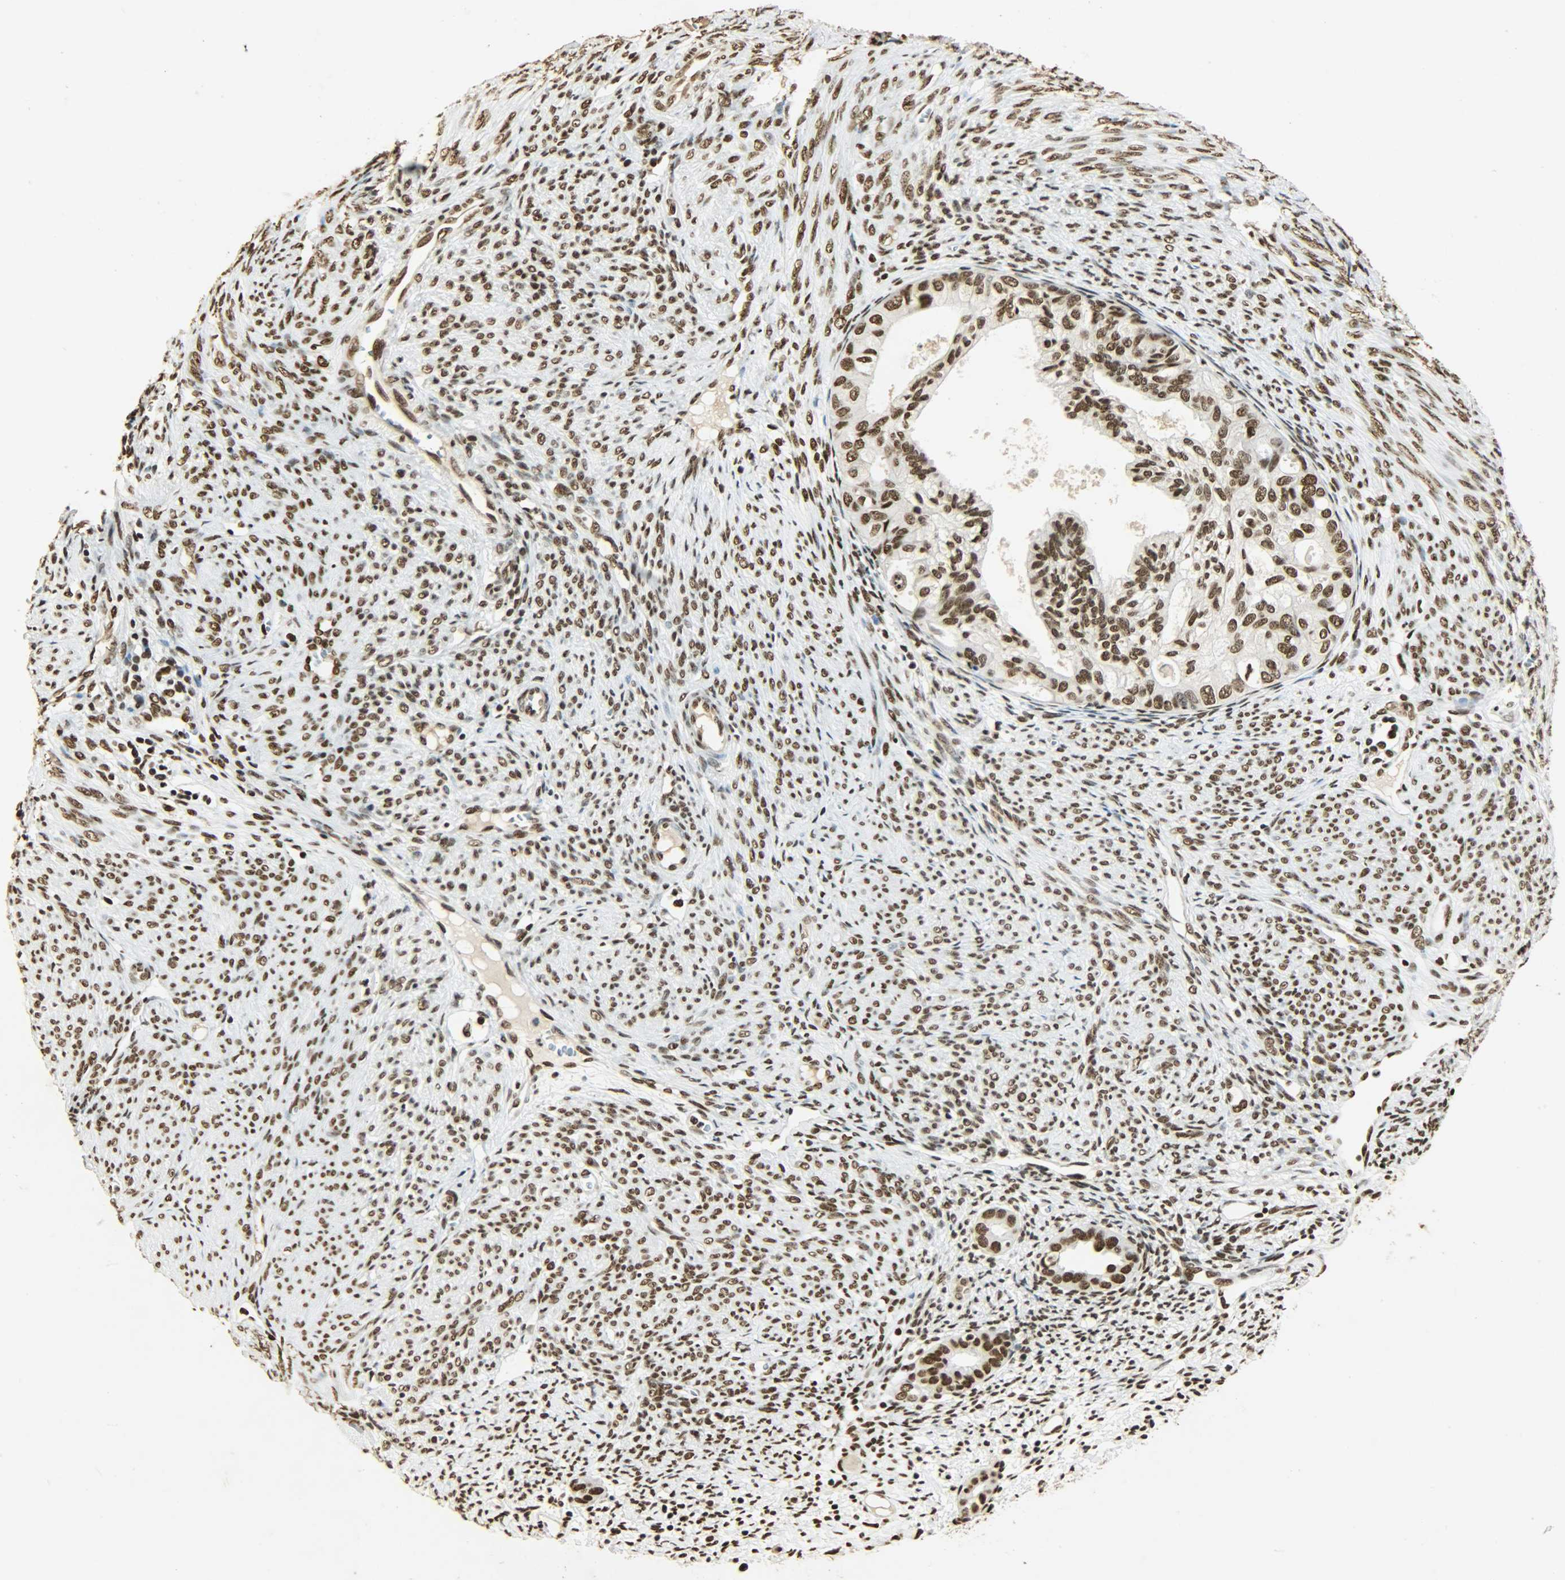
{"staining": {"intensity": "strong", "quantity": ">75%", "location": "nuclear"}, "tissue": "cervical cancer", "cell_type": "Tumor cells", "image_type": "cancer", "snomed": [{"axis": "morphology", "description": "Normal tissue, NOS"}, {"axis": "morphology", "description": "Adenocarcinoma, NOS"}, {"axis": "topography", "description": "Cervix"}, {"axis": "topography", "description": "Endometrium"}], "caption": "This image demonstrates immunohistochemistry (IHC) staining of human cervical adenocarcinoma, with high strong nuclear staining in approximately >75% of tumor cells.", "gene": "KHDRBS1", "patient": {"sex": "female", "age": 86}}